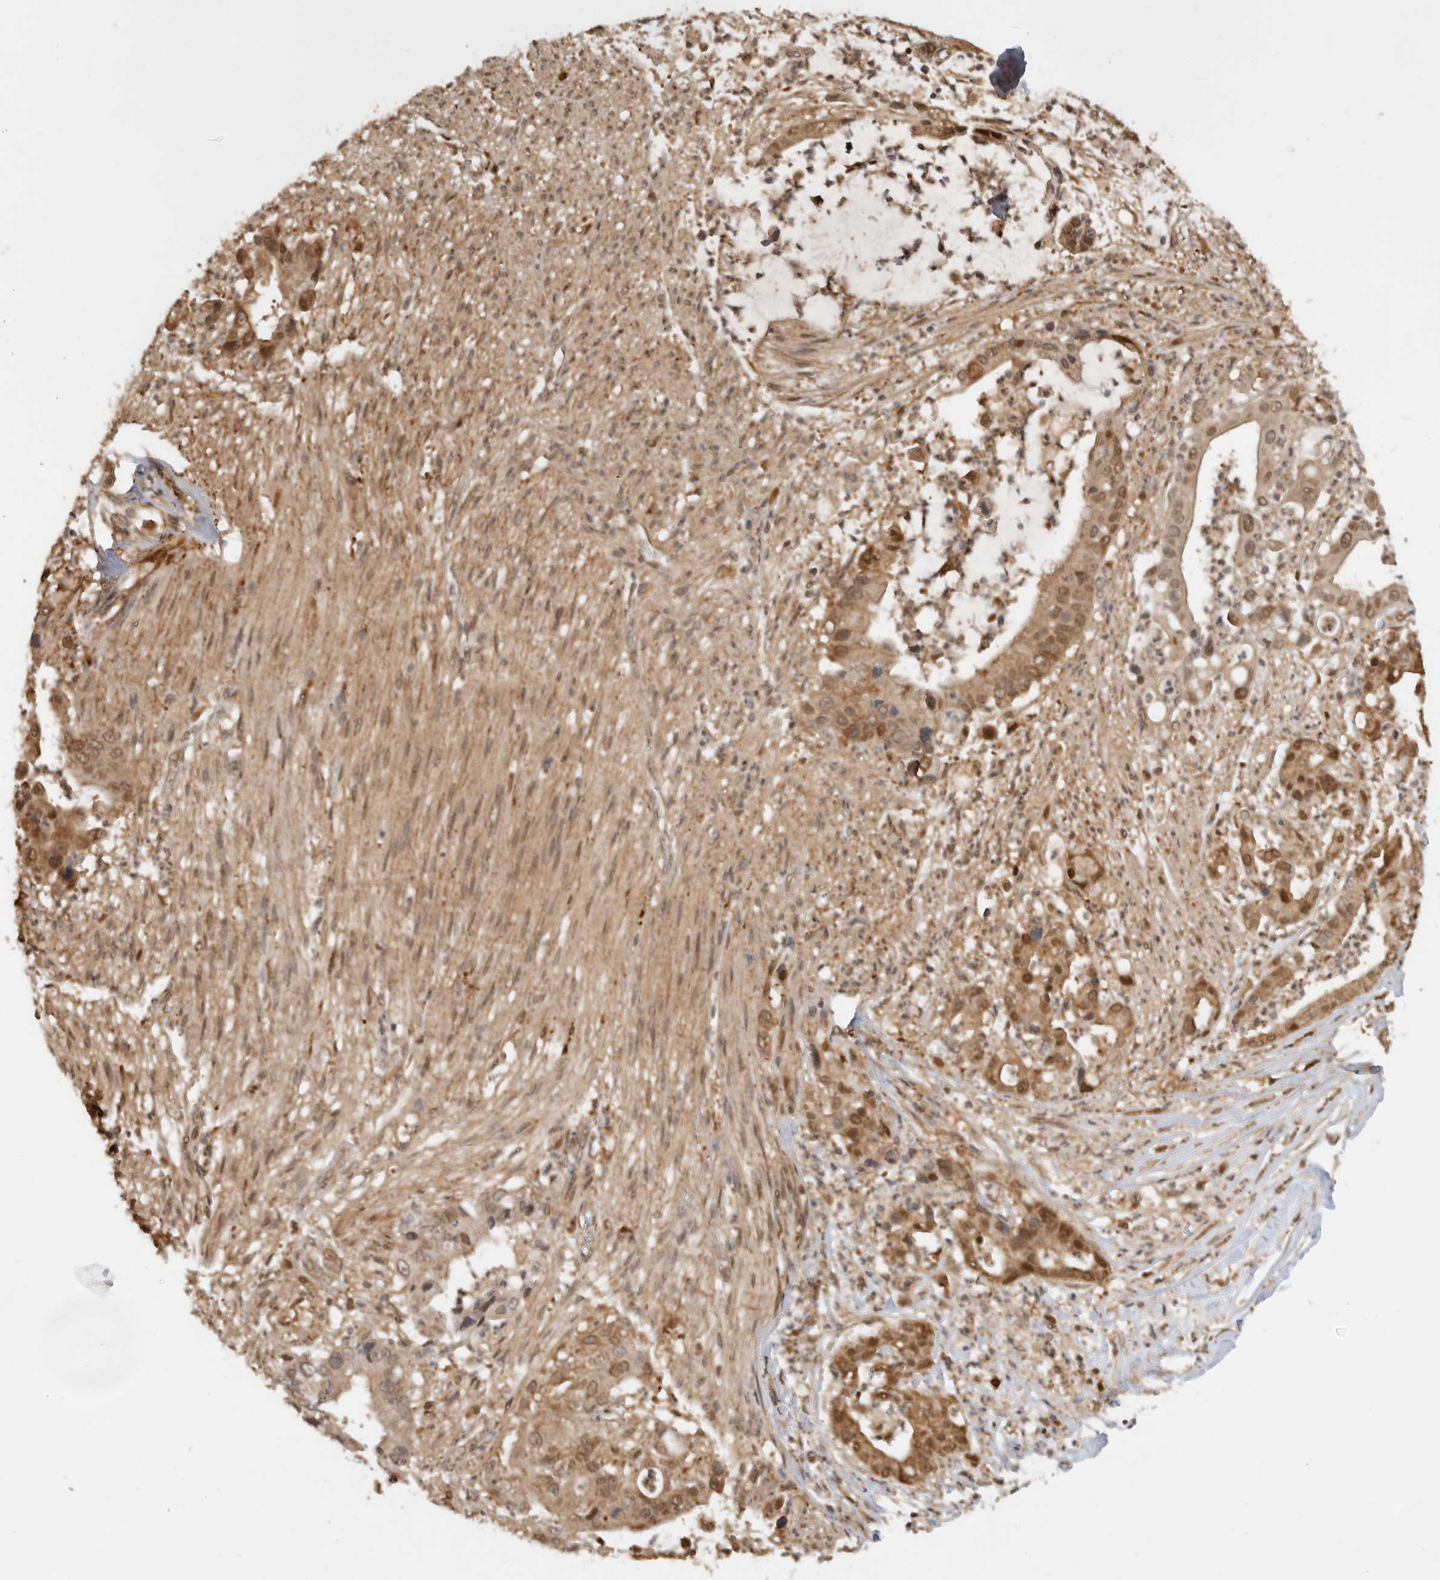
{"staining": {"intensity": "moderate", "quantity": ">75%", "location": "cytoplasmic/membranous,nuclear"}, "tissue": "liver cancer", "cell_type": "Tumor cells", "image_type": "cancer", "snomed": [{"axis": "morphology", "description": "Cholangiocarcinoma"}, {"axis": "topography", "description": "Liver"}], "caption": "Liver cancer stained for a protein demonstrates moderate cytoplasmic/membranous and nuclear positivity in tumor cells.", "gene": "ADPRS", "patient": {"sex": "female", "age": 54}}